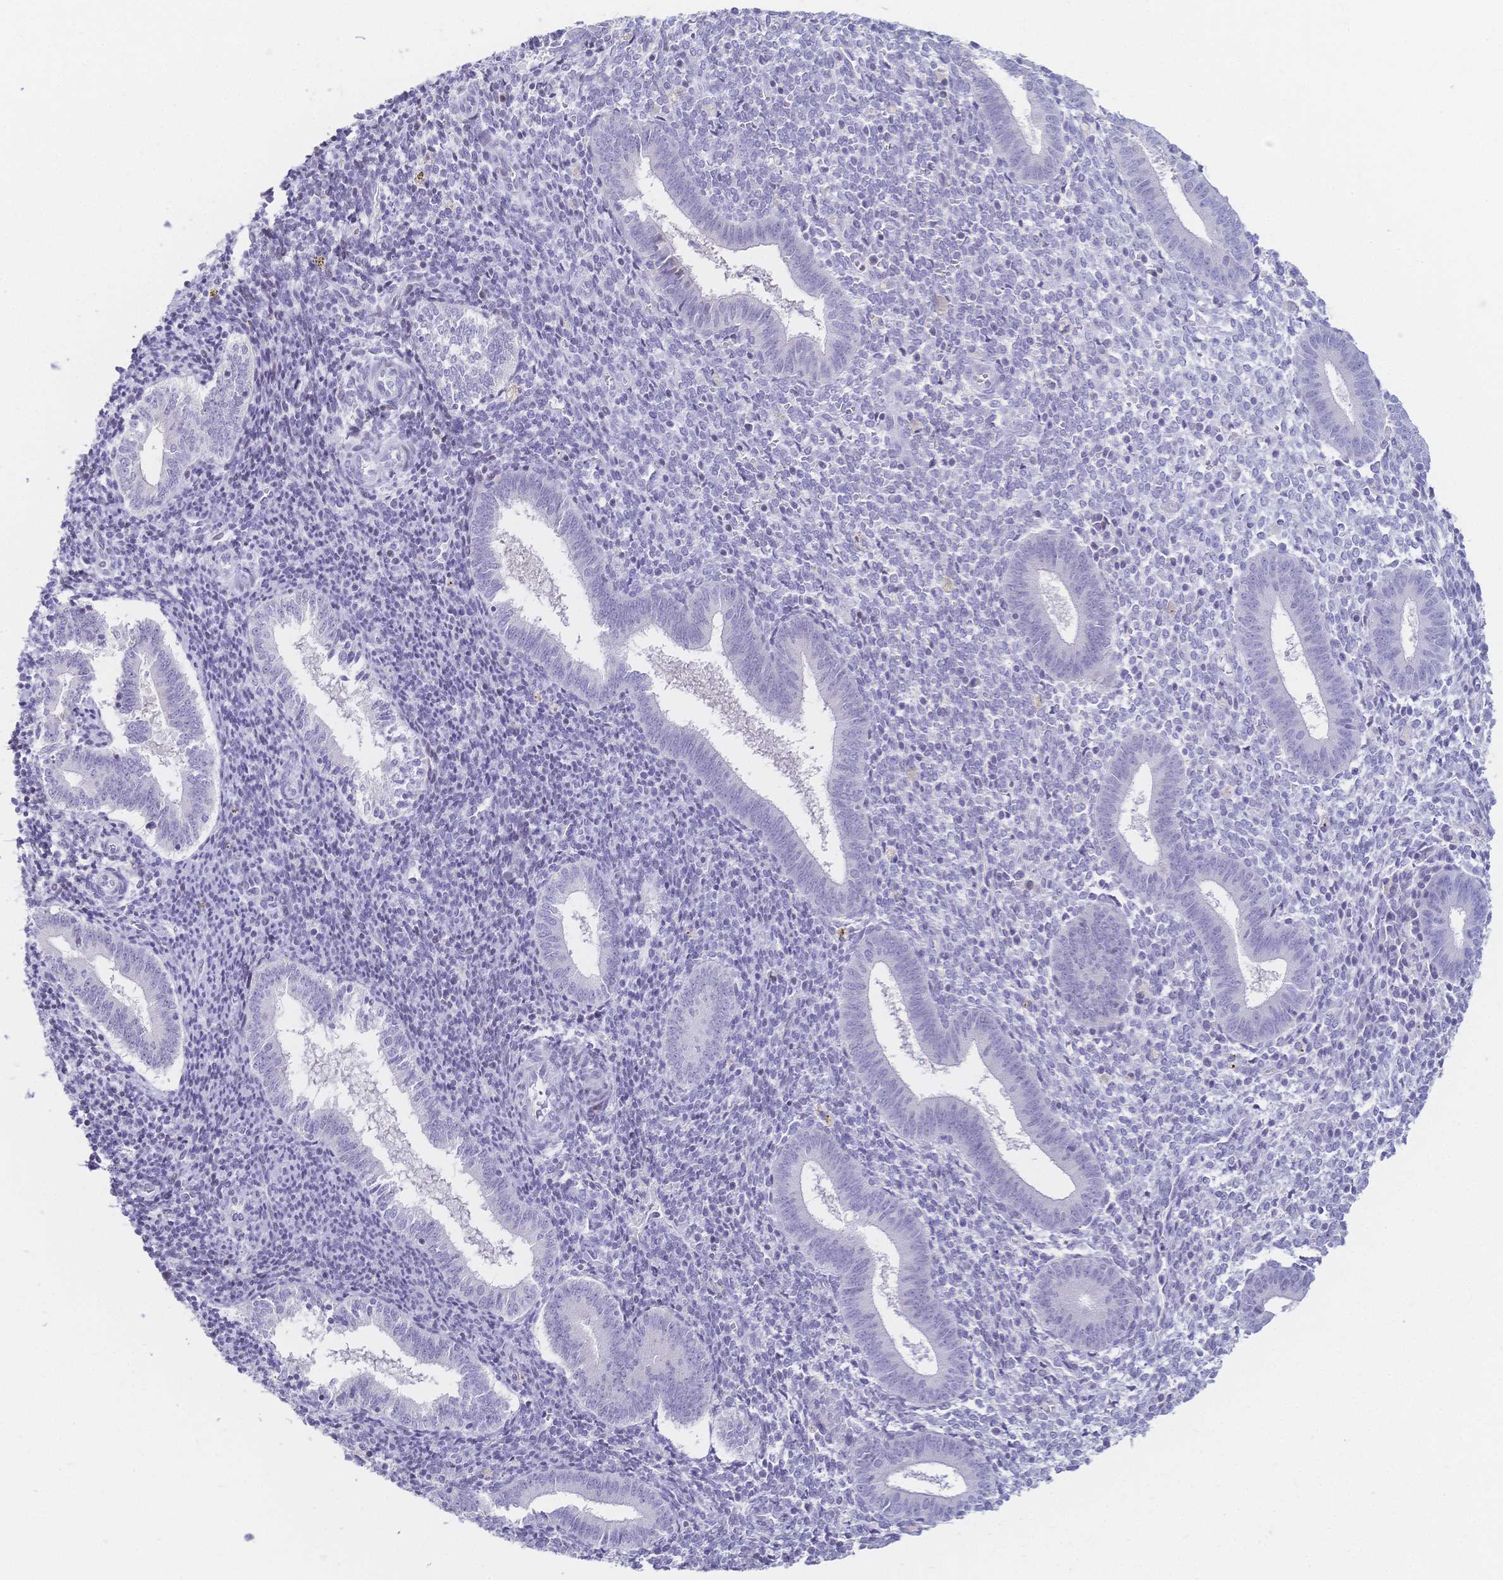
{"staining": {"intensity": "negative", "quantity": "none", "location": "none"}, "tissue": "endometrium", "cell_type": "Cells in endometrial stroma", "image_type": "normal", "snomed": [{"axis": "morphology", "description": "Normal tissue, NOS"}, {"axis": "topography", "description": "Endometrium"}], "caption": "Endometrium was stained to show a protein in brown. There is no significant positivity in cells in endometrial stroma. (IHC, brightfield microscopy, high magnification).", "gene": "CR2", "patient": {"sex": "female", "age": 25}}